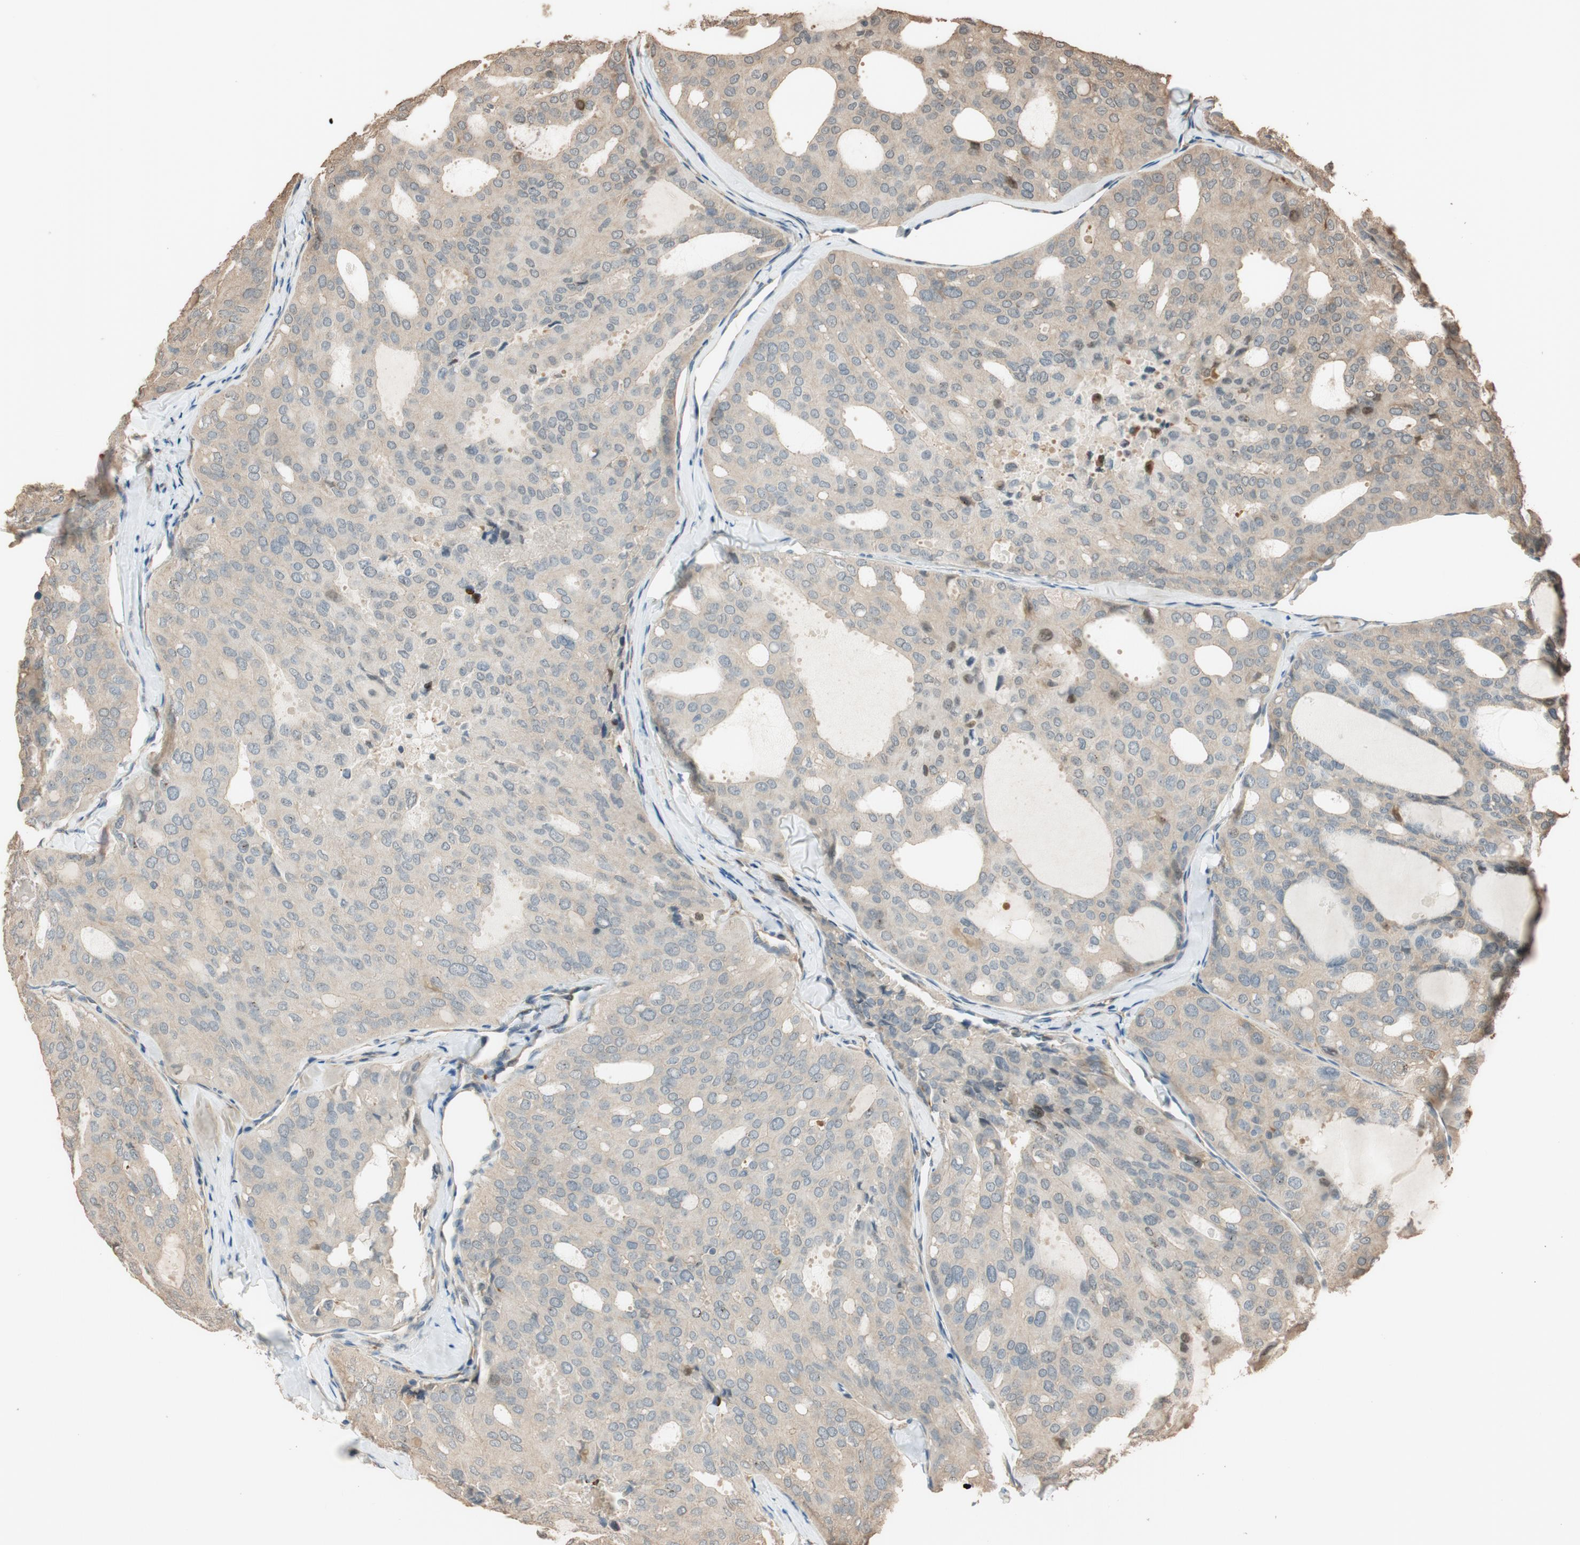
{"staining": {"intensity": "weak", "quantity": ">75%", "location": "cytoplasmic/membranous"}, "tissue": "thyroid cancer", "cell_type": "Tumor cells", "image_type": "cancer", "snomed": [{"axis": "morphology", "description": "Follicular adenoma carcinoma, NOS"}, {"axis": "topography", "description": "Thyroid gland"}], "caption": "A high-resolution micrograph shows IHC staining of thyroid cancer, which demonstrates weak cytoplasmic/membranous positivity in approximately >75% of tumor cells.", "gene": "MST1R", "patient": {"sex": "male", "age": 75}}